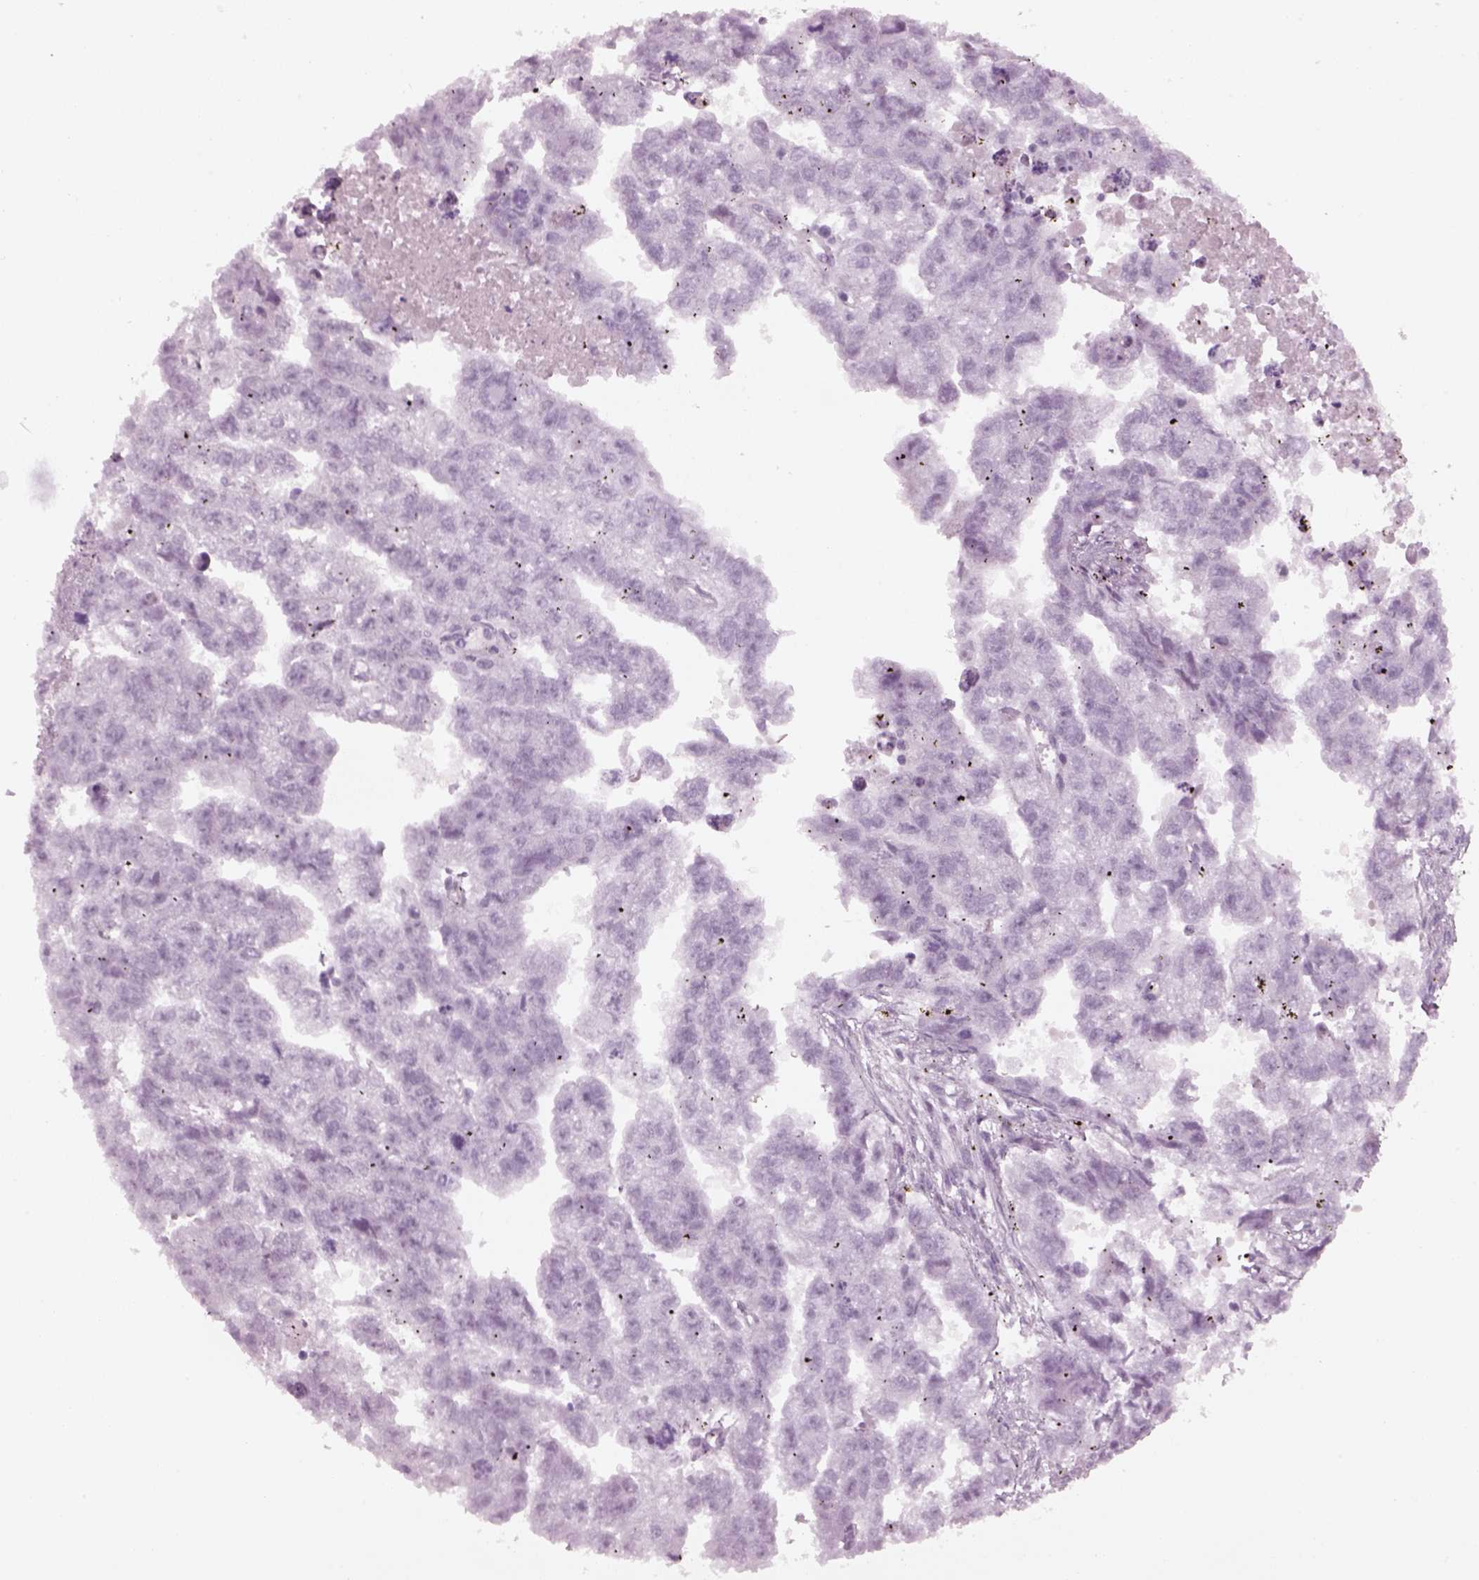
{"staining": {"intensity": "negative", "quantity": "none", "location": "none"}, "tissue": "testis cancer", "cell_type": "Tumor cells", "image_type": "cancer", "snomed": [{"axis": "morphology", "description": "Carcinoma, Embryonal, NOS"}, {"axis": "morphology", "description": "Teratoma, malignant, NOS"}, {"axis": "topography", "description": "Testis"}], "caption": "Embryonal carcinoma (testis) was stained to show a protein in brown. There is no significant expression in tumor cells.", "gene": "SPATA6L", "patient": {"sex": "male", "age": 44}}